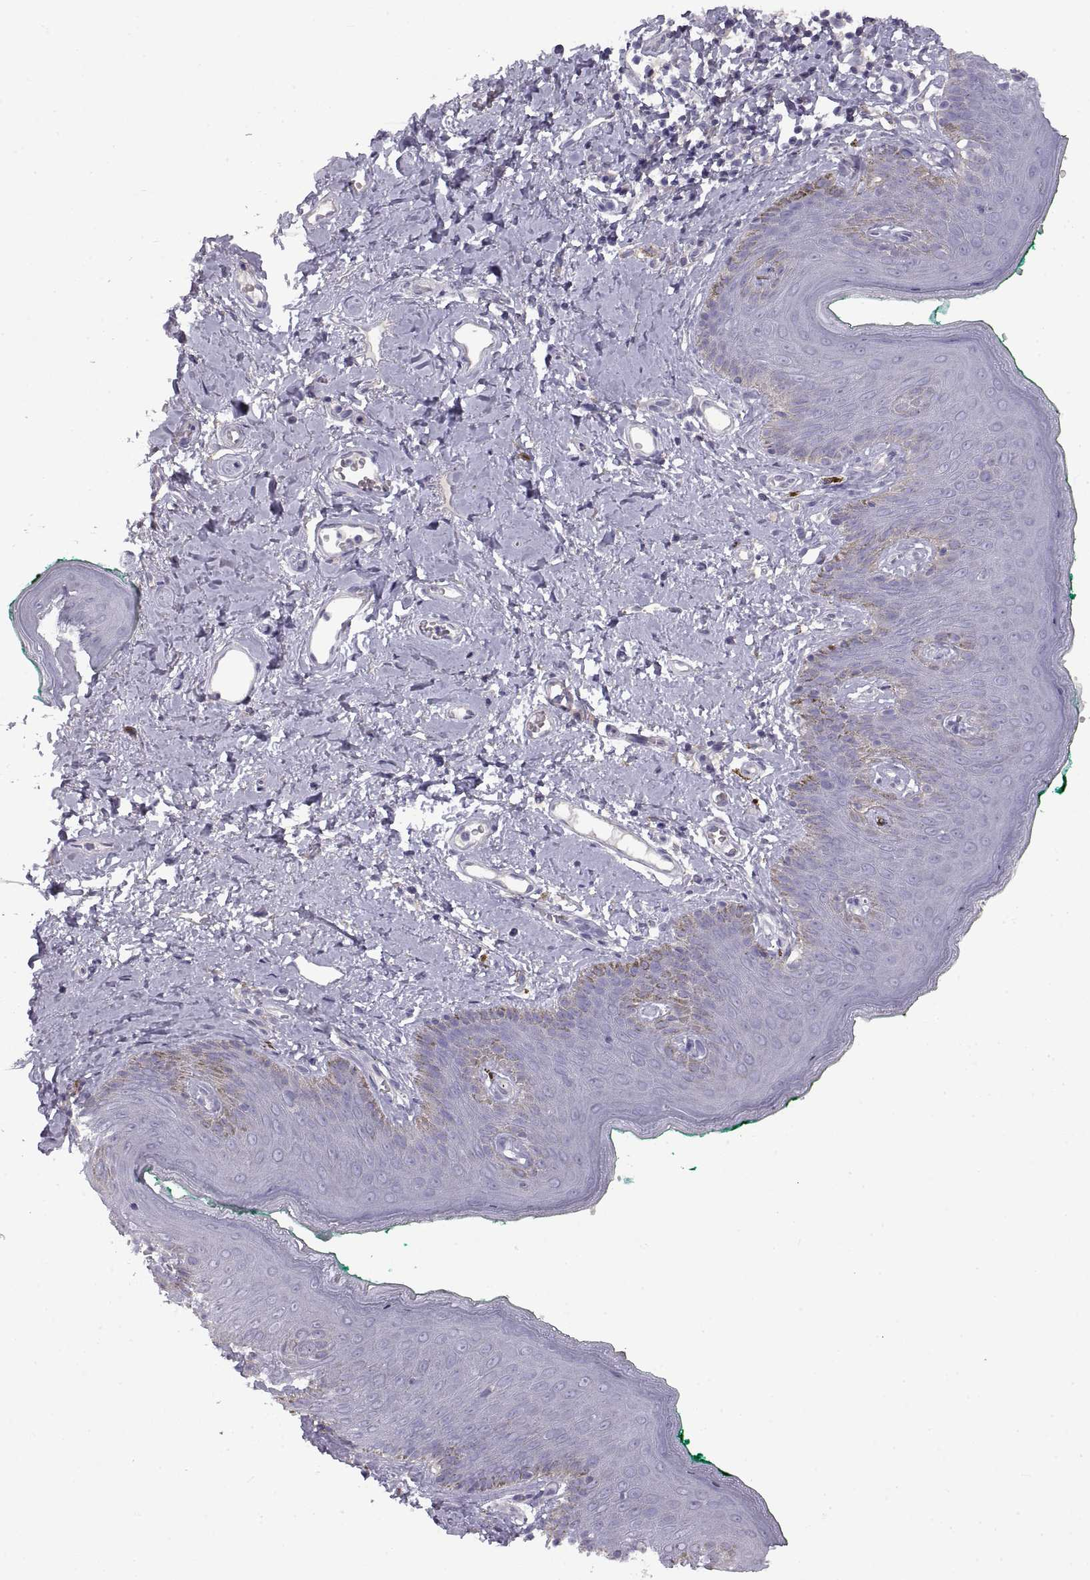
{"staining": {"intensity": "negative", "quantity": "none", "location": "none"}, "tissue": "skin", "cell_type": "Epidermal cells", "image_type": "normal", "snomed": [{"axis": "morphology", "description": "Normal tissue, NOS"}, {"axis": "topography", "description": "Vulva"}], "caption": "Immunohistochemistry histopathology image of unremarkable skin: human skin stained with DAB shows no significant protein expression in epidermal cells. Brightfield microscopy of immunohistochemistry (IHC) stained with DAB (brown) and hematoxylin (blue), captured at high magnification.", "gene": "CRYBB3", "patient": {"sex": "female", "age": 66}}